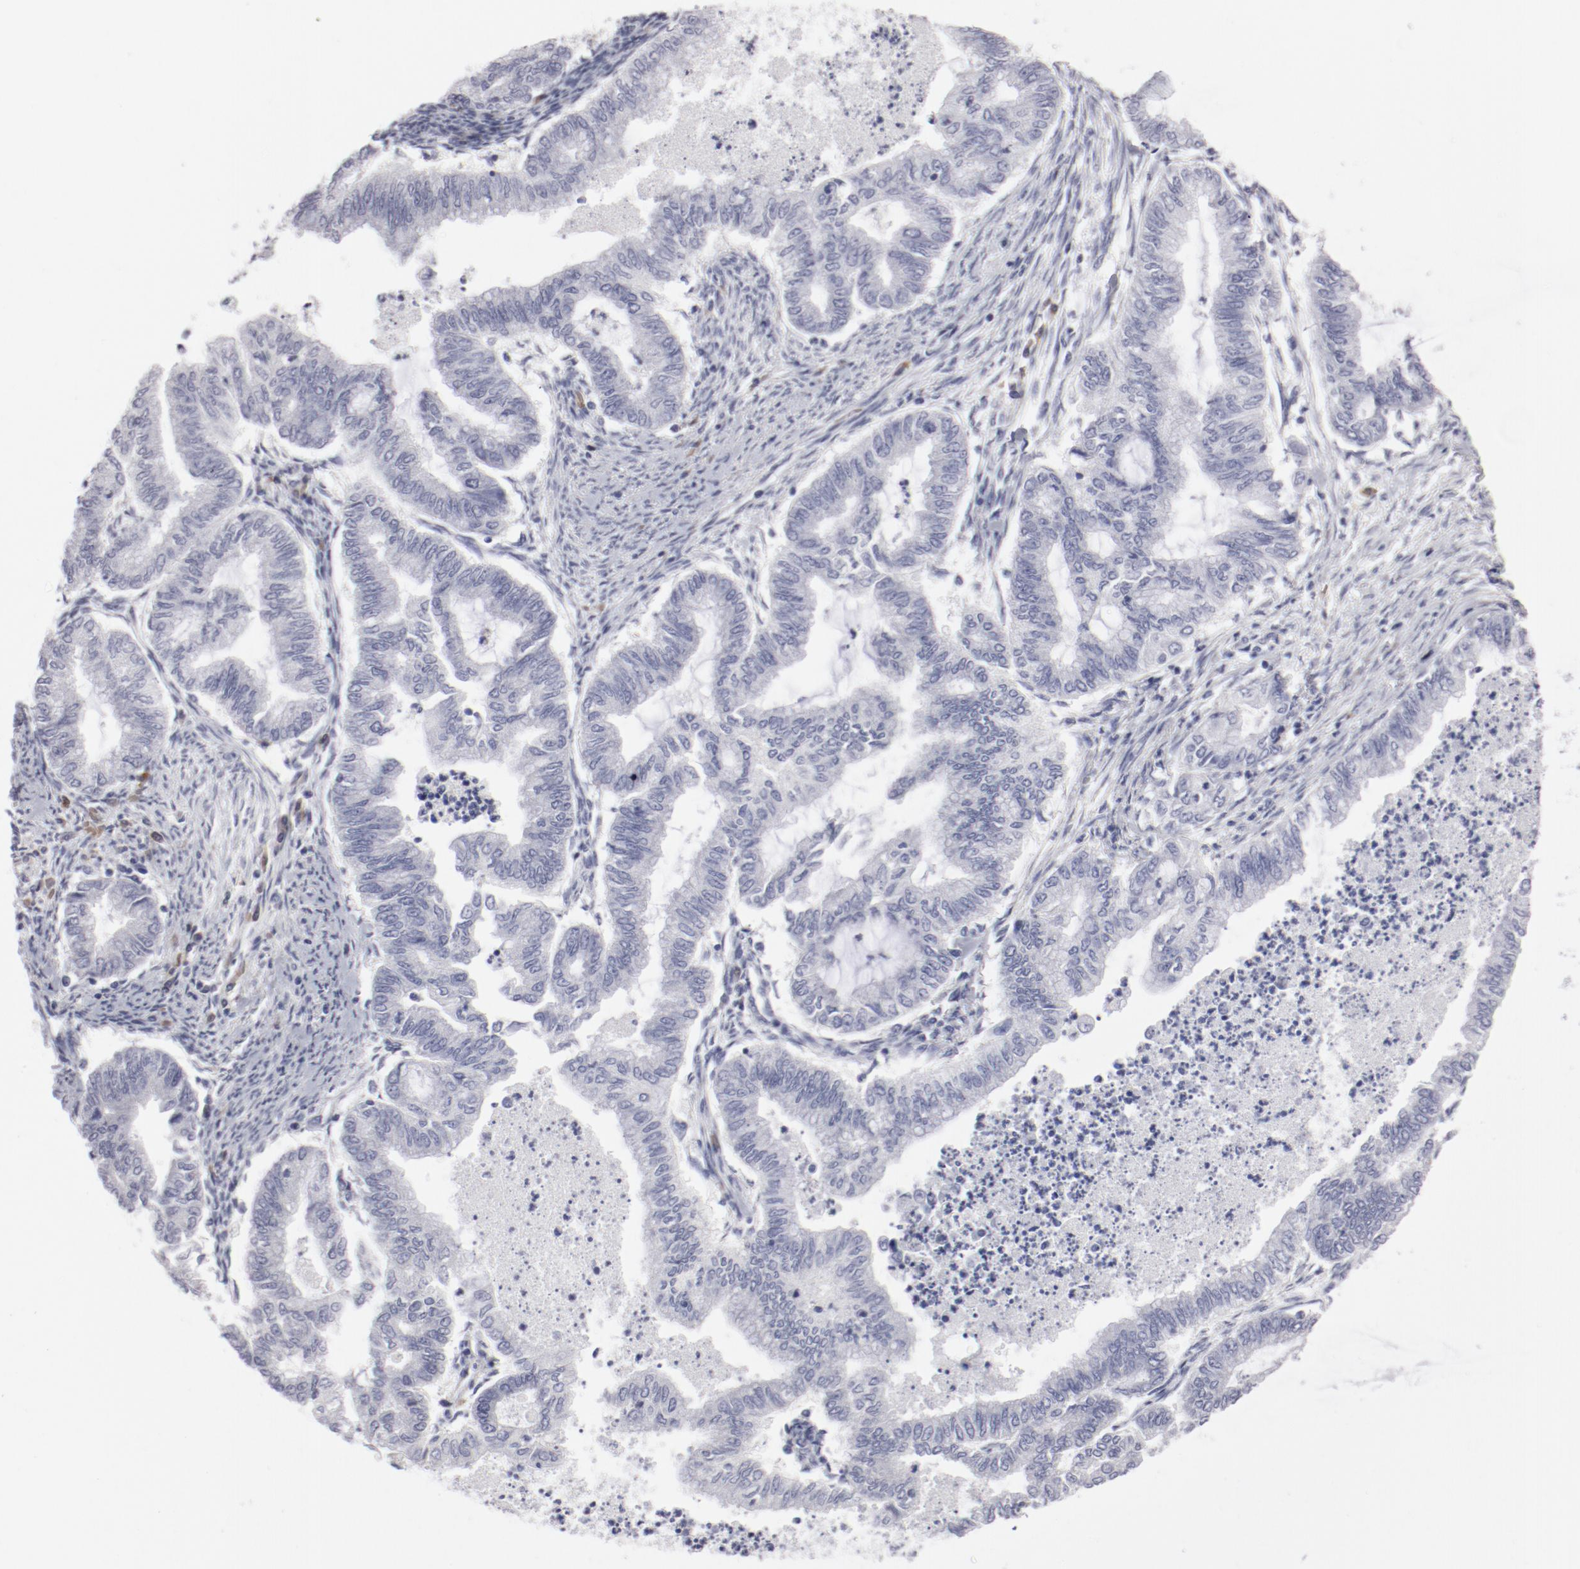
{"staining": {"intensity": "negative", "quantity": "none", "location": "none"}, "tissue": "endometrial cancer", "cell_type": "Tumor cells", "image_type": "cancer", "snomed": [{"axis": "morphology", "description": "Adenocarcinoma, NOS"}, {"axis": "topography", "description": "Endometrium"}], "caption": "Image shows no protein positivity in tumor cells of endometrial cancer tissue.", "gene": "LAX1", "patient": {"sex": "female", "age": 79}}